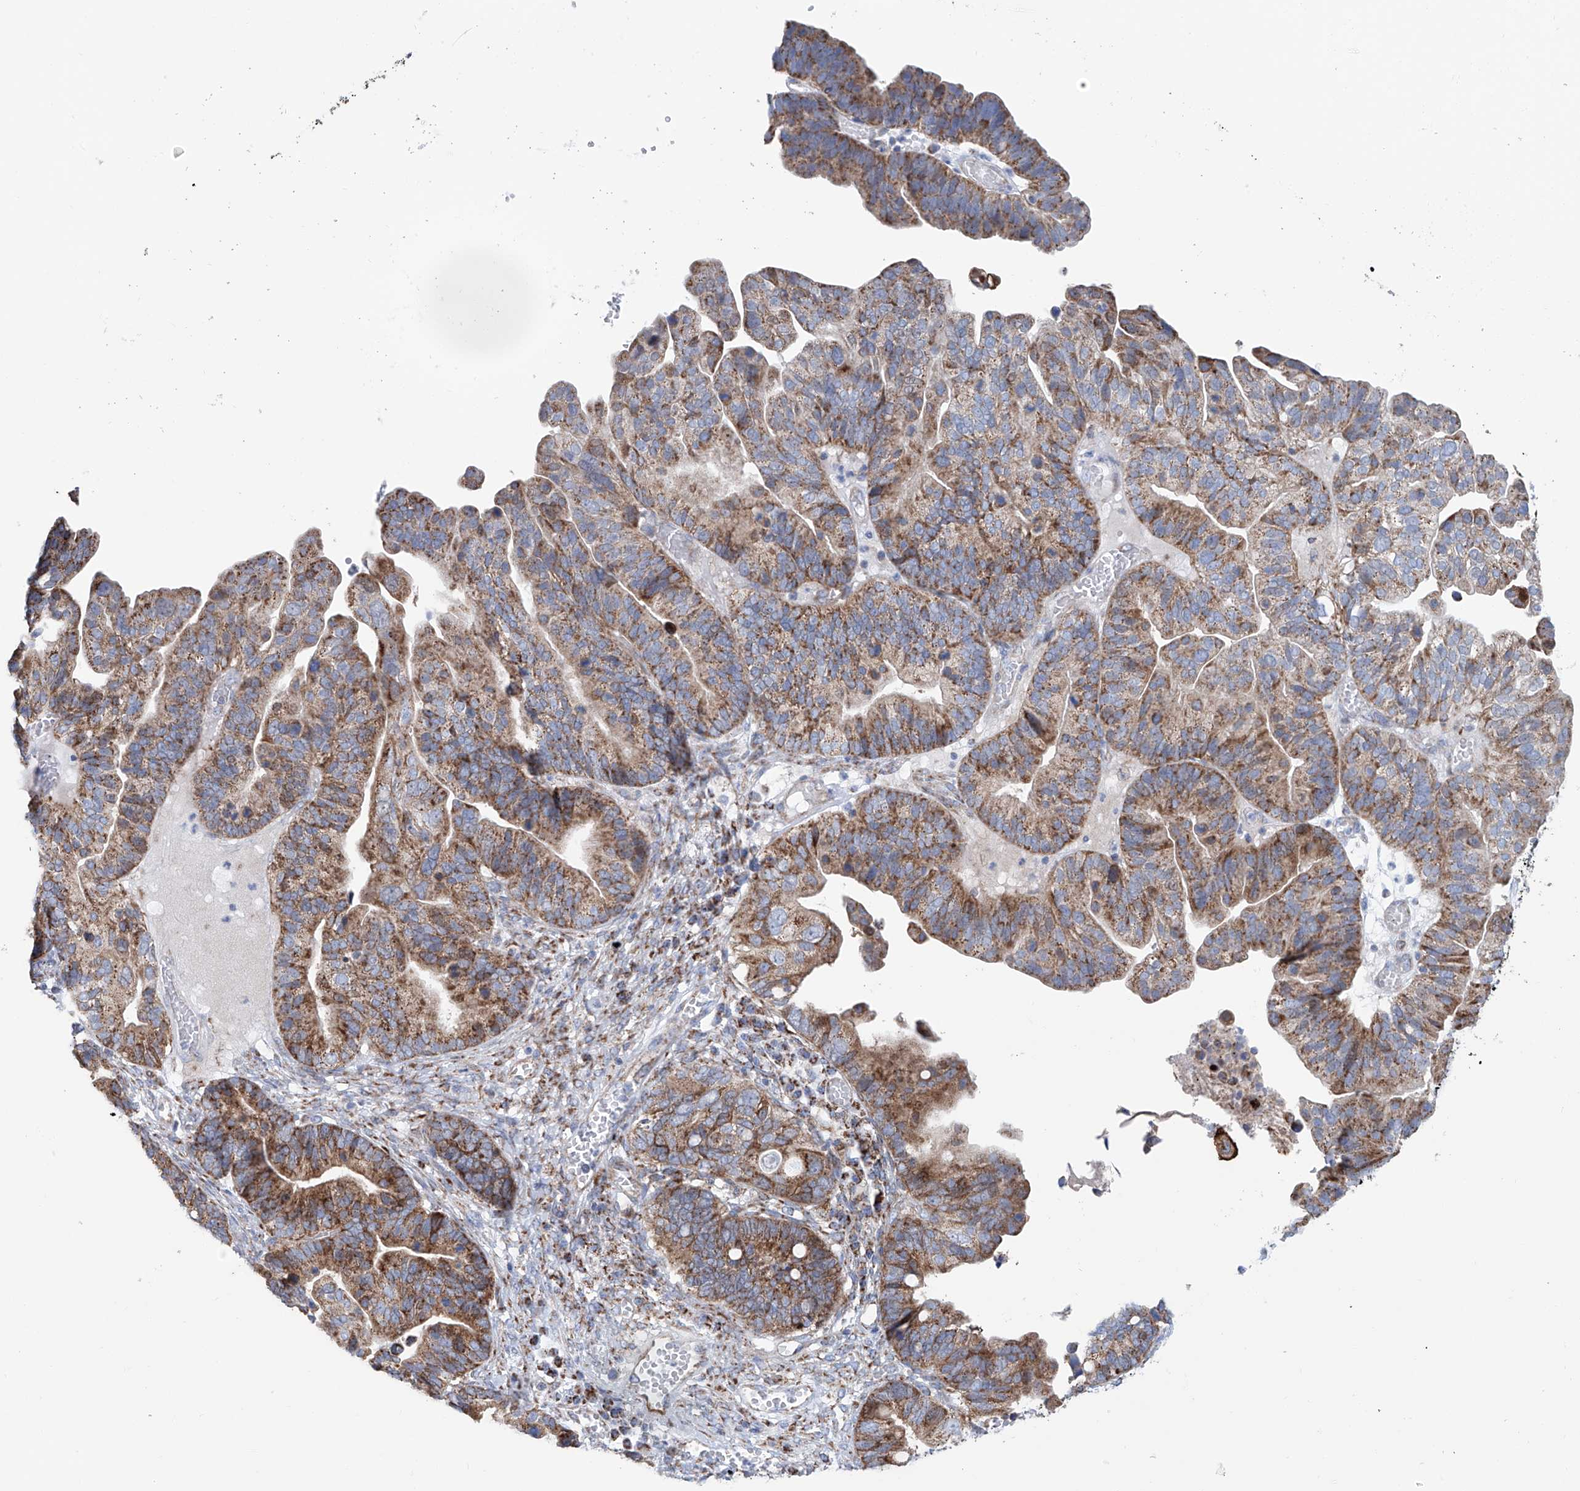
{"staining": {"intensity": "moderate", "quantity": ">75%", "location": "cytoplasmic/membranous"}, "tissue": "ovarian cancer", "cell_type": "Tumor cells", "image_type": "cancer", "snomed": [{"axis": "morphology", "description": "Cystadenocarcinoma, serous, NOS"}, {"axis": "topography", "description": "Ovary"}], "caption": "Serous cystadenocarcinoma (ovarian) stained with DAB (3,3'-diaminobenzidine) IHC demonstrates medium levels of moderate cytoplasmic/membranous staining in about >75% of tumor cells.", "gene": "ALDH6A1", "patient": {"sex": "female", "age": 56}}